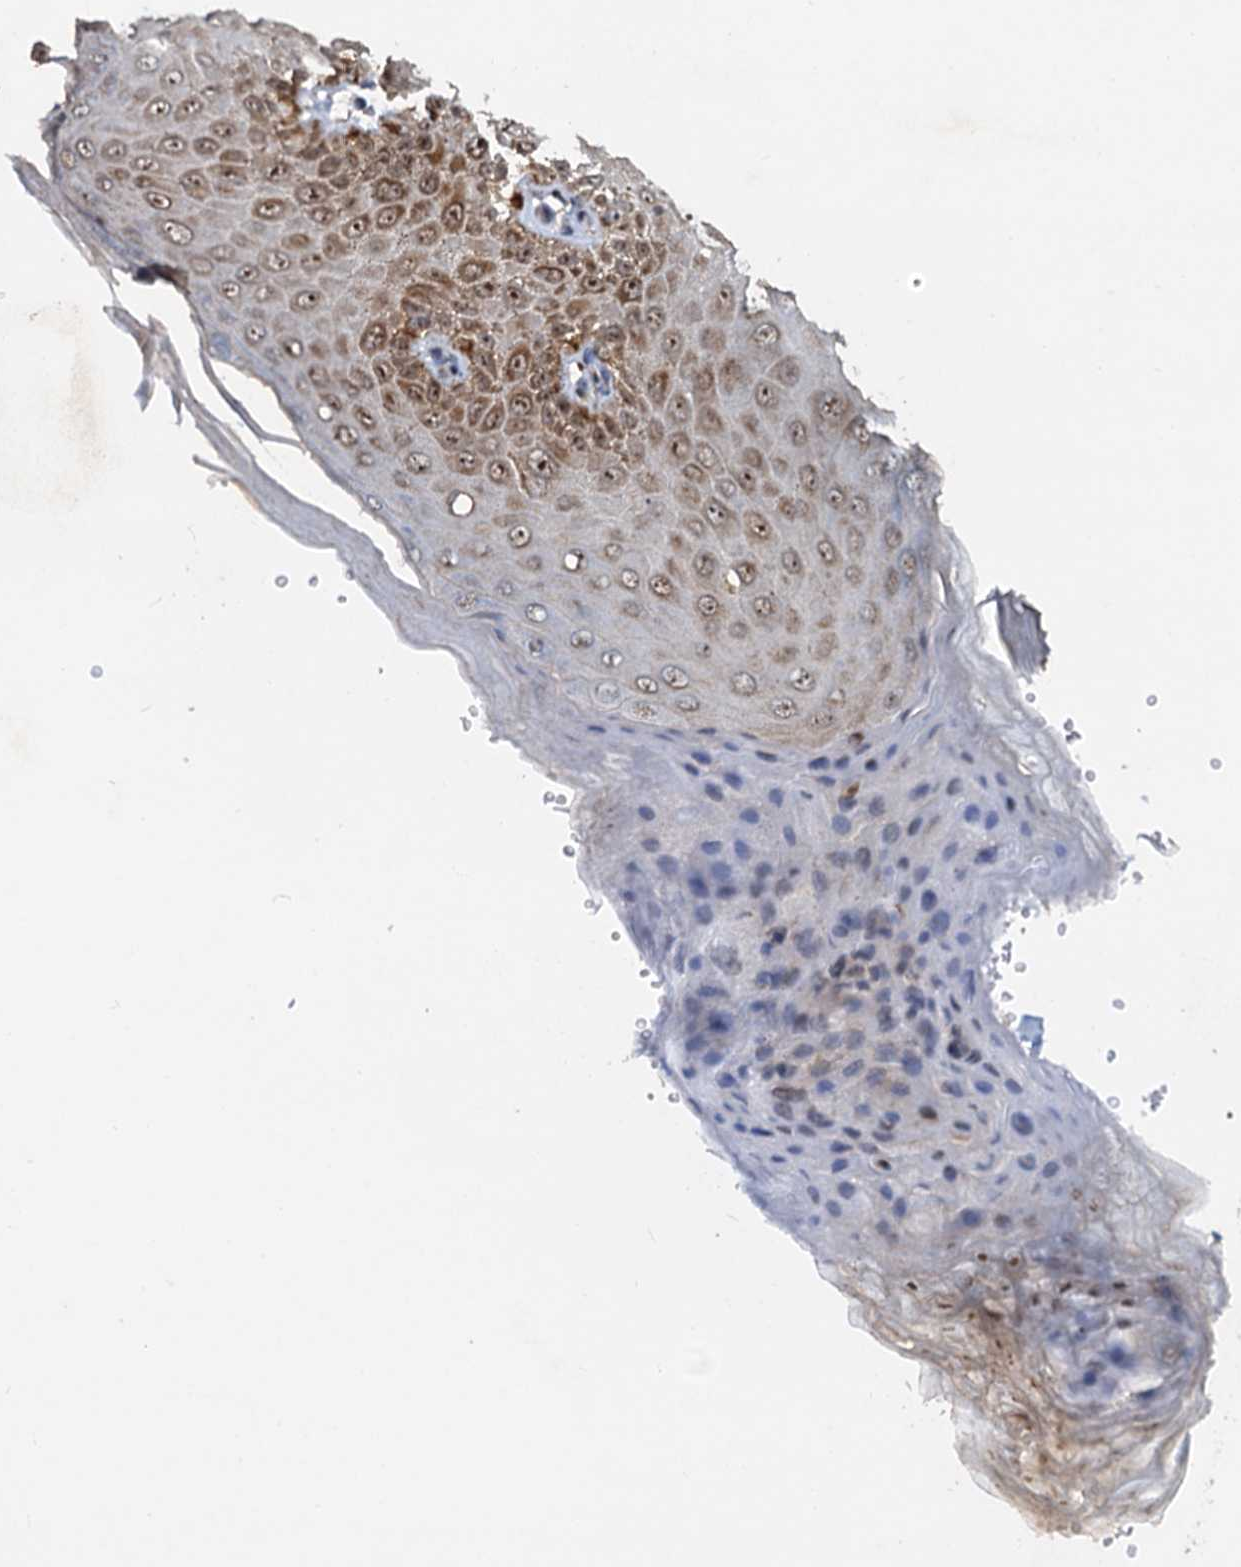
{"staining": {"intensity": "strong", "quantity": "25%-75%", "location": "cytoplasmic/membranous,nuclear"}, "tissue": "skin", "cell_type": "Epidermal cells", "image_type": "normal", "snomed": [{"axis": "morphology", "description": "Normal tissue, NOS"}, {"axis": "topography", "description": "Anal"}], "caption": "The immunohistochemical stain highlights strong cytoplasmic/membranous,nuclear staining in epidermal cells of unremarkable skin. The protein of interest is stained brown, and the nuclei are stained in blue (DAB (3,3'-diaminobenzidine) IHC with brightfield microscopy, high magnification).", "gene": "DNAJC21", "patient": {"sex": "male", "age": 44}}